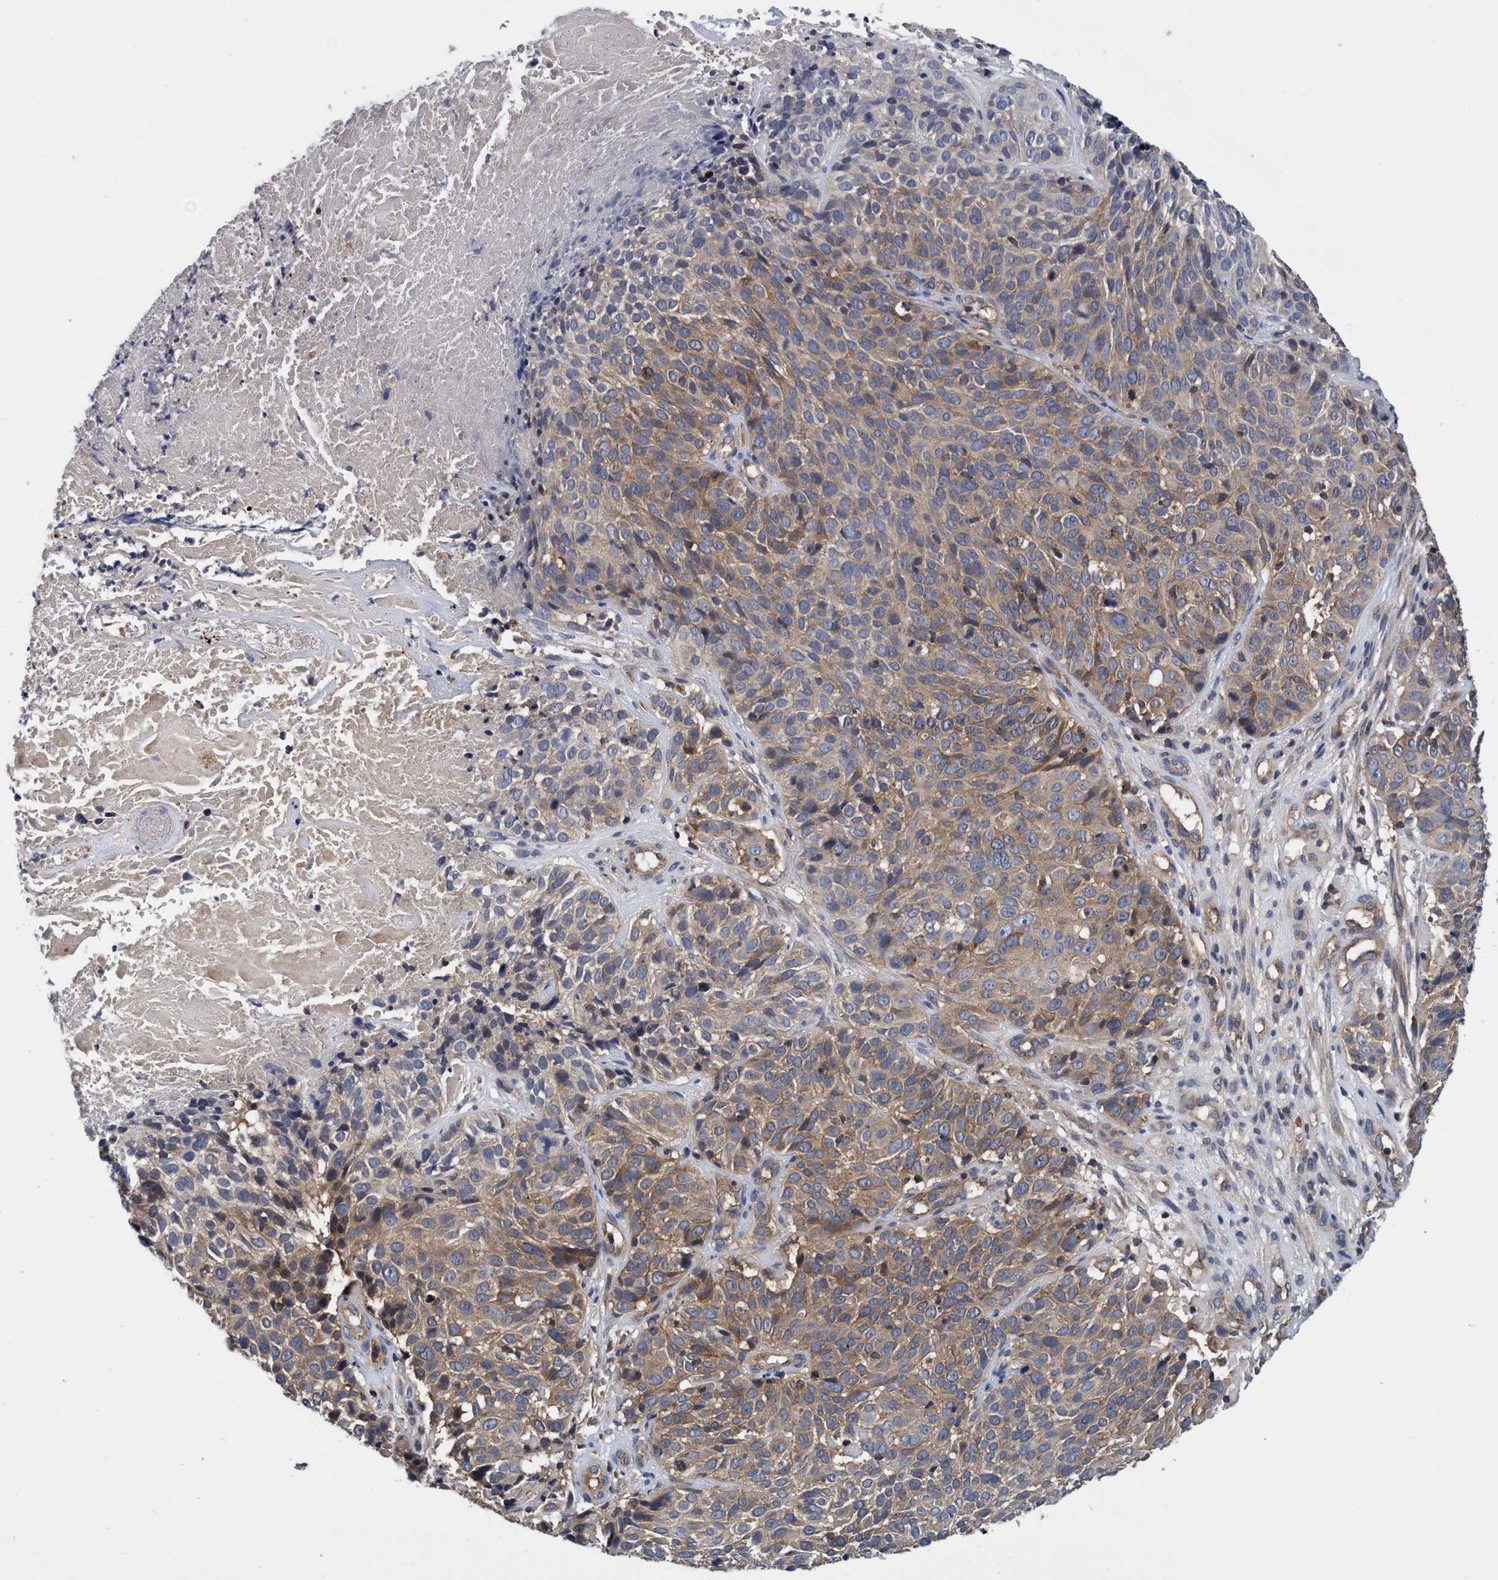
{"staining": {"intensity": "moderate", "quantity": ">75%", "location": "cytoplasmic/membranous"}, "tissue": "cervical cancer", "cell_type": "Tumor cells", "image_type": "cancer", "snomed": [{"axis": "morphology", "description": "Squamous cell carcinoma, NOS"}, {"axis": "topography", "description": "Cervix"}], "caption": "This histopathology image exhibits cervical cancer stained with immunohistochemistry (IHC) to label a protein in brown. The cytoplasmic/membranous of tumor cells show moderate positivity for the protein. Nuclei are counter-stained blue.", "gene": "CALCOCO2", "patient": {"sex": "female", "age": 74}}